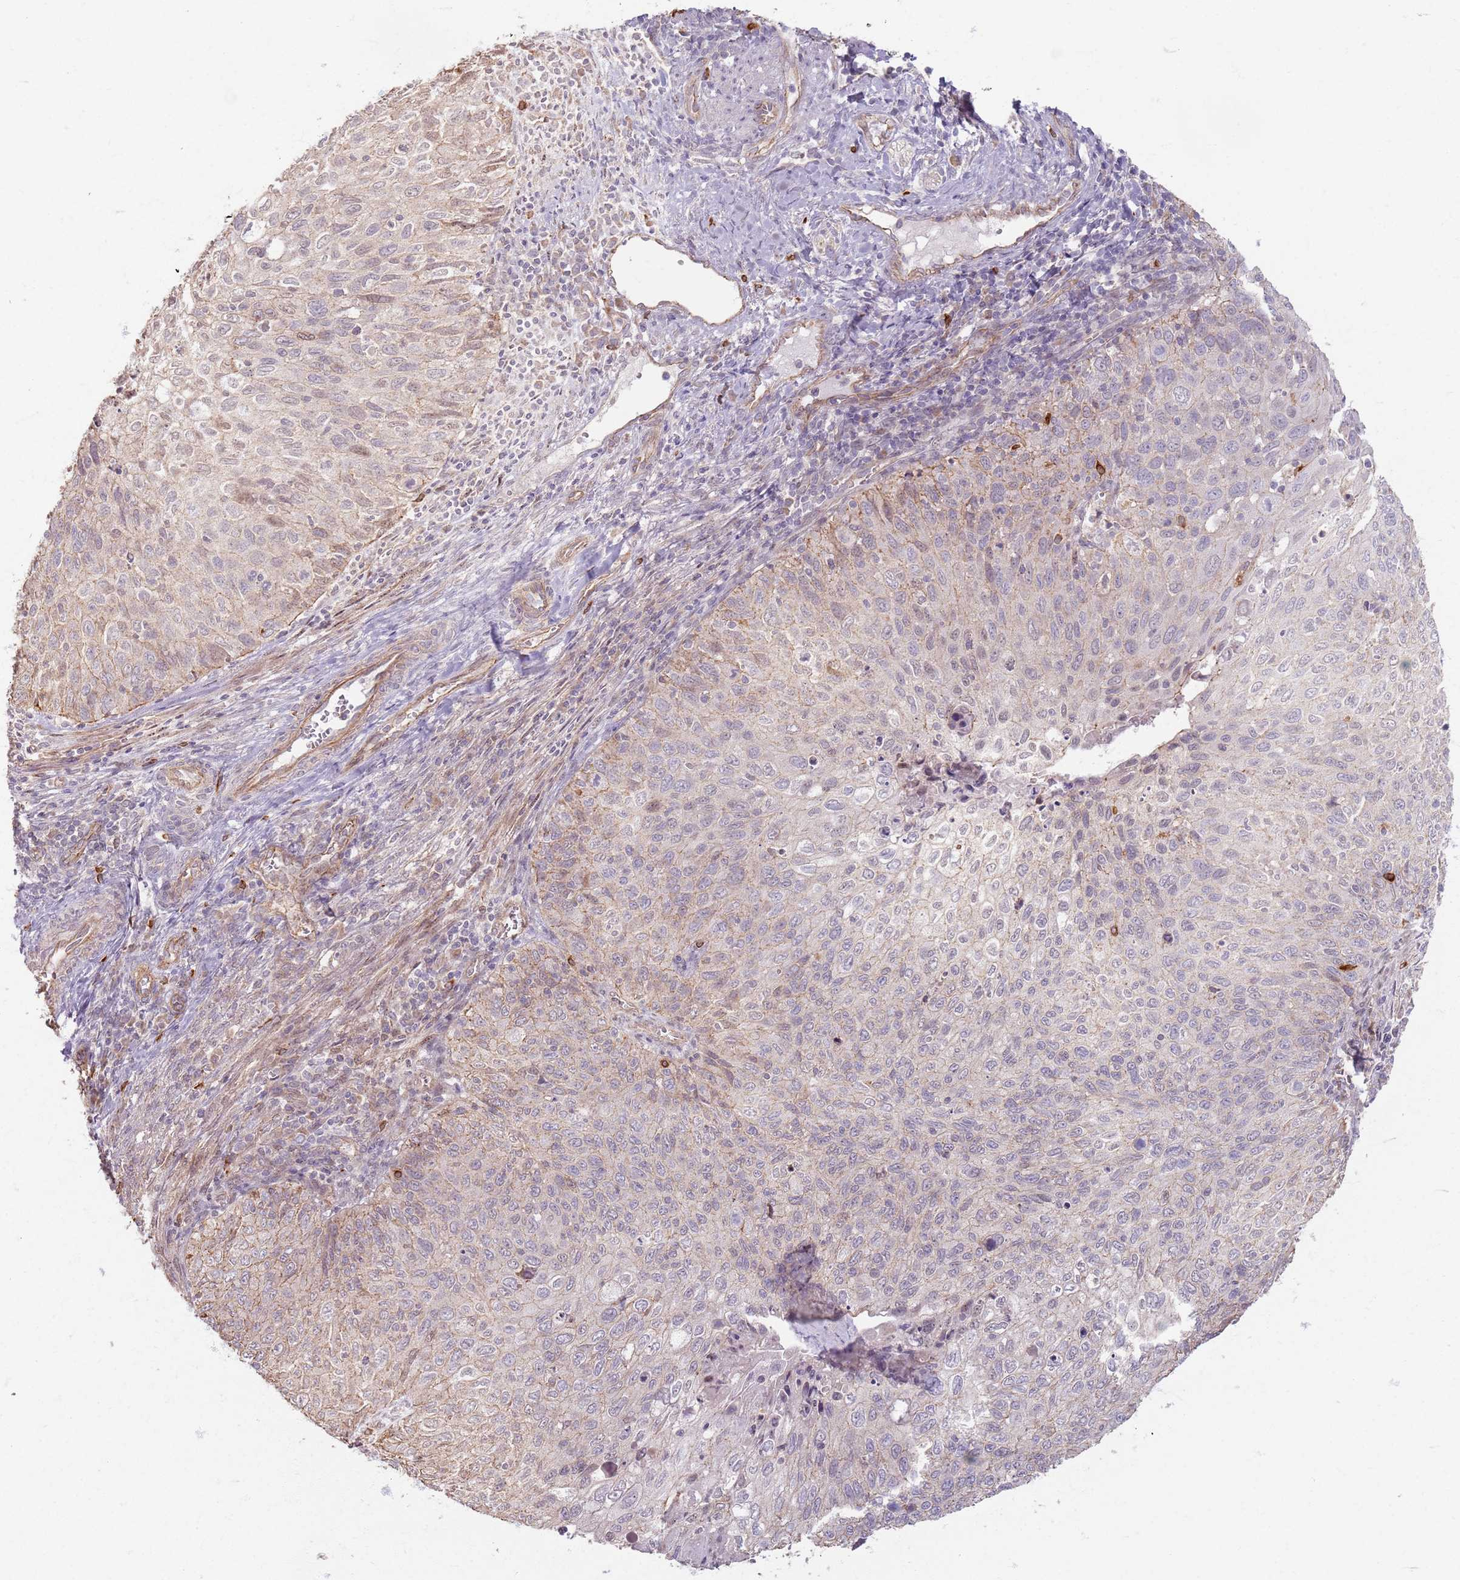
{"staining": {"intensity": "weak", "quantity": "<25%", "location": "cytoplasmic/membranous,nuclear"}, "tissue": "cervical cancer", "cell_type": "Tumor cells", "image_type": "cancer", "snomed": [{"axis": "morphology", "description": "Squamous cell carcinoma, NOS"}, {"axis": "topography", "description": "Cervix"}], "caption": "DAB (3,3'-diaminobenzidine) immunohistochemical staining of human cervical squamous cell carcinoma exhibits no significant staining in tumor cells. The staining is performed using DAB brown chromogen with nuclei counter-stained in using hematoxylin.", "gene": "KCNA5", "patient": {"sex": "female", "age": 70}}